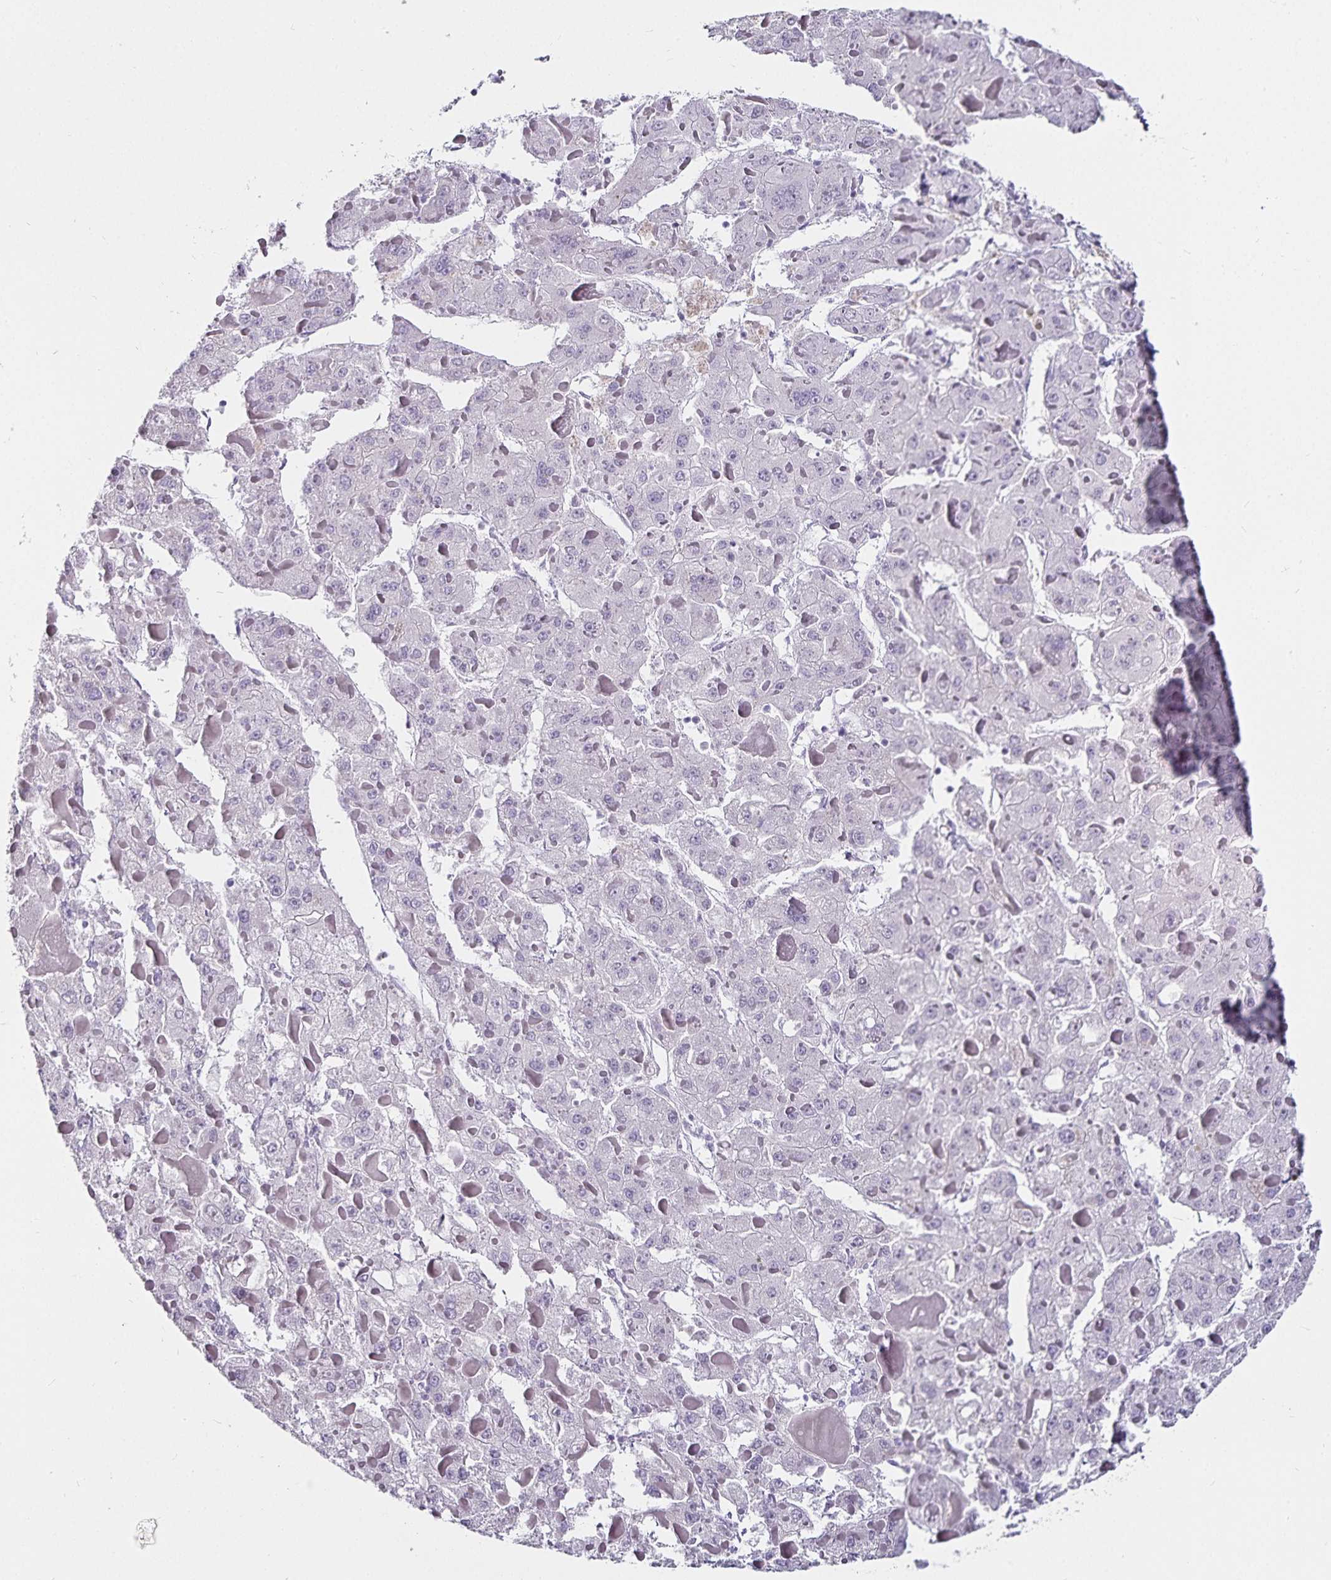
{"staining": {"intensity": "negative", "quantity": "none", "location": "none"}, "tissue": "liver cancer", "cell_type": "Tumor cells", "image_type": "cancer", "snomed": [{"axis": "morphology", "description": "Carcinoma, Hepatocellular, NOS"}, {"axis": "topography", "description": "Liver"}], "caption": "DAB immunohistochemical staining of human liver cancer reveals no significant expression in tumor cells.", "gene": "CA12", "patient": {"sex": "female", "age": 73}}